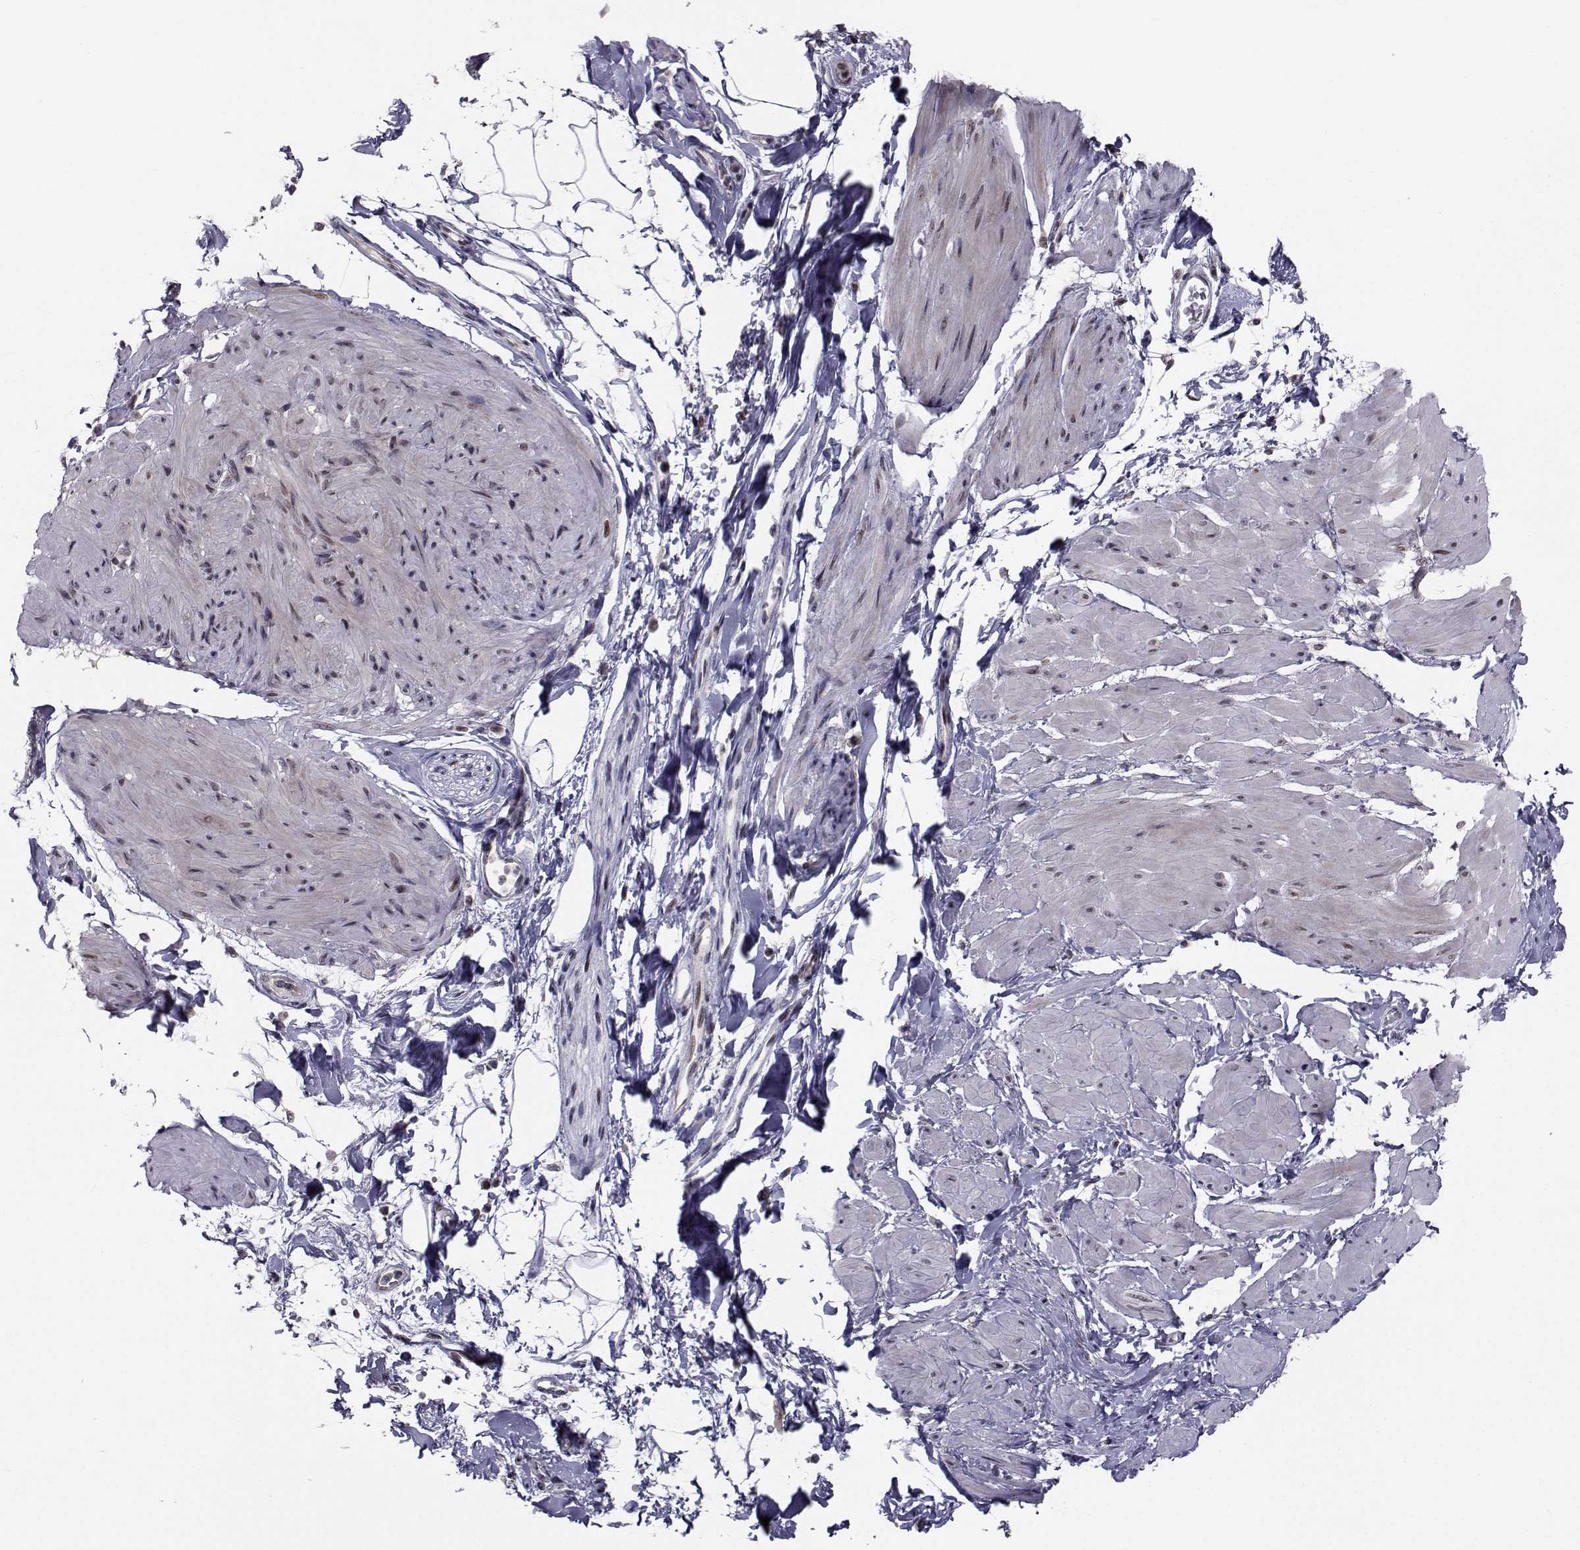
{"staining": {"intensity": "negative", "quantity": "none", "location": "none"}, "tissue": "smooth muscle", "cell_type": "Smooth muscle cells", "image_type": "normal", "snomed": [{"axis": "morphology", "description": "Normal tissue, NOS"}, {"axis": "topography", "description": "Adipose tissue"}, {"axis": "topography", "description": "Smooth muscle"}, {"axis": "topography", "description": "Peripheral nerve tissue"}], "caption": "This is an IHC image of benign human smooth muscle. There is no expression in smooth muscle cells.", "gene": "PCP4L1", "patient": {"sex": "male", "age": 83}}